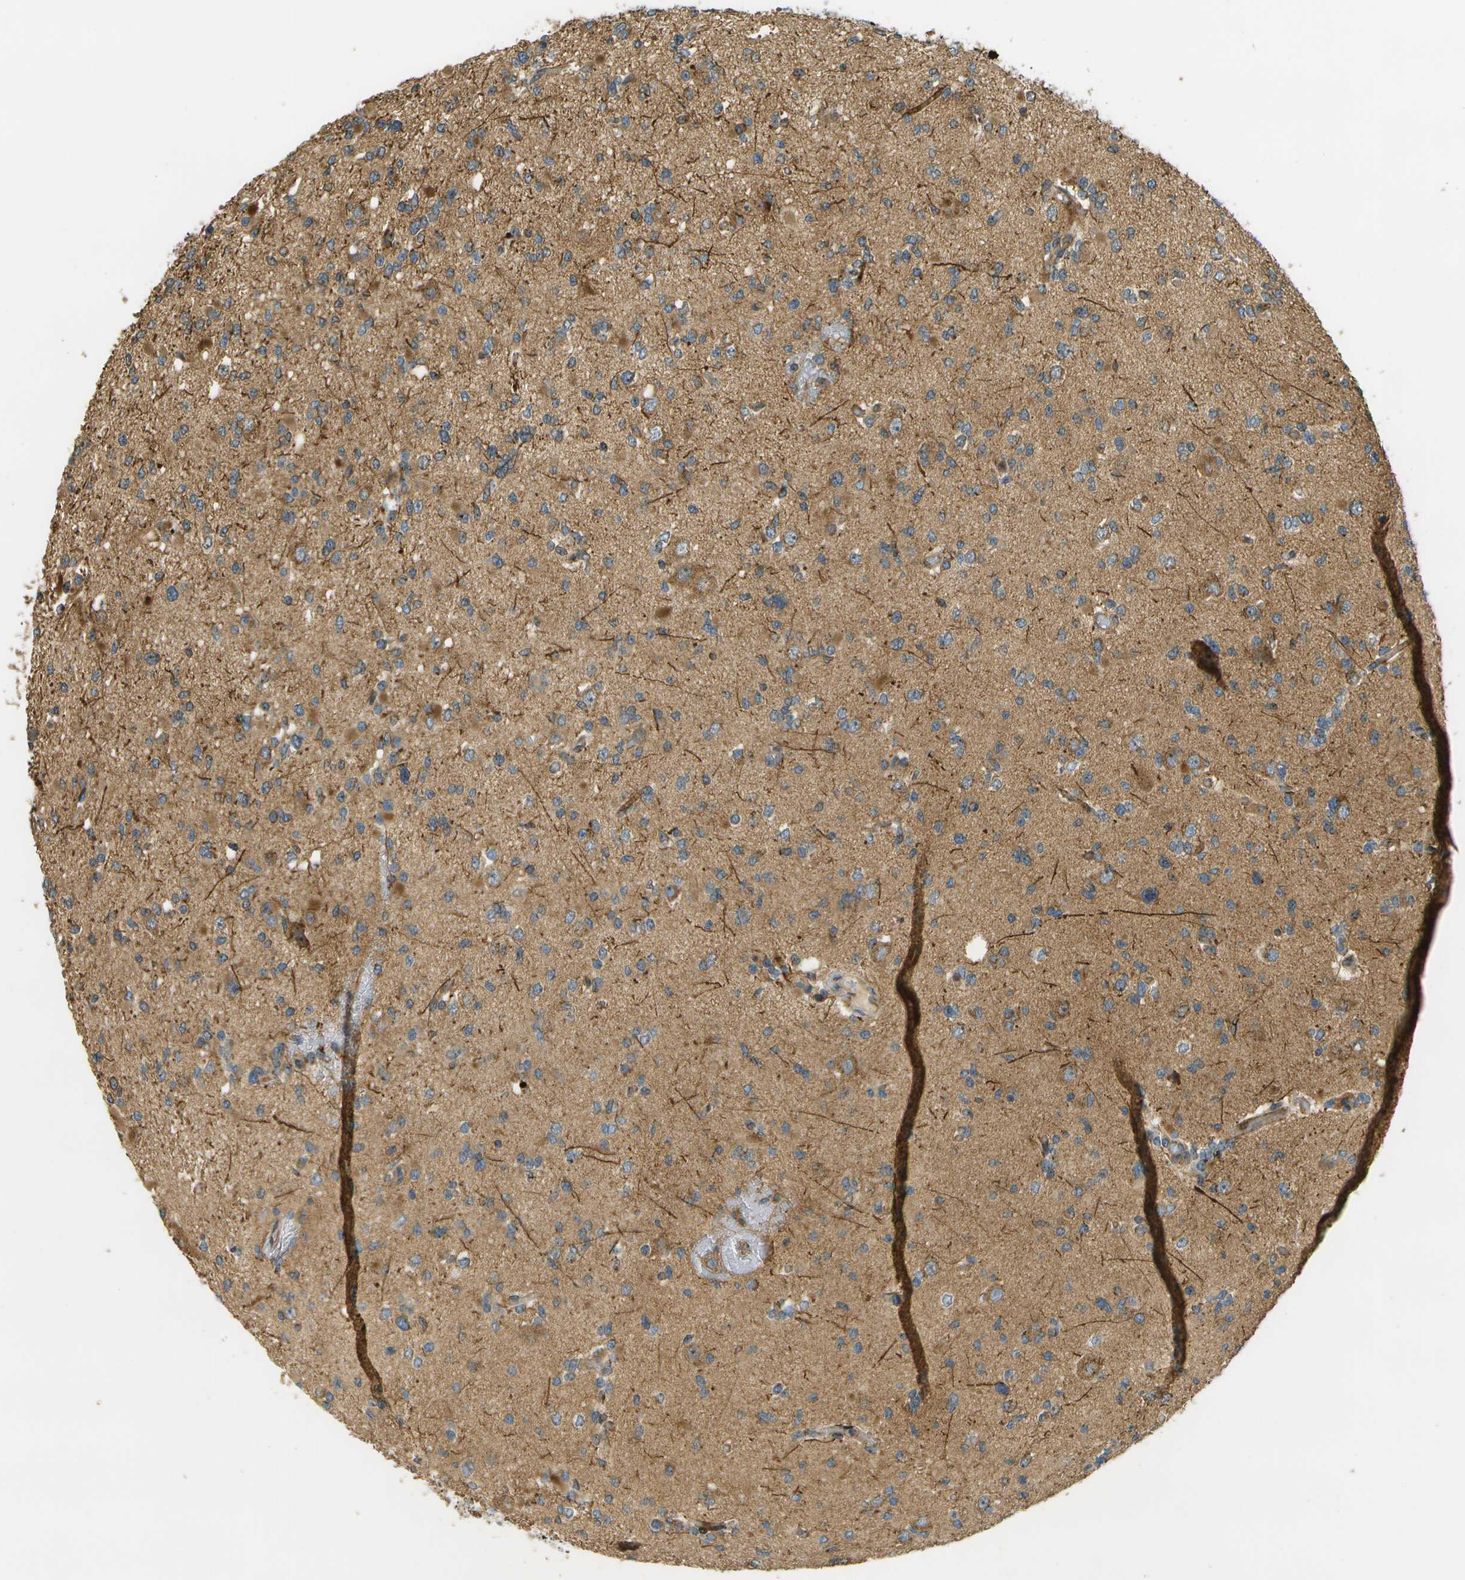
{"staining": {"intensity": "moderate", "quantity": ">75%", "location": "cytoplasmic/membranous"}, "tissue": "glioma", "cell_type": "Tumor cells", "image_type": "cancer", "snomed": [{"axis": "morphology", "description": "Glioma, malignant, Low grade"}, {"axis": "topography", "description": "Brain"}], "caption": "Human malignant low-grade glioma stained with a brown dye shows moderate cytoplasmic/membranous positive positivity in about >75% of tumor cells.", "gene": "LRP12", "patient": {"sex": "female", "age": 22}}